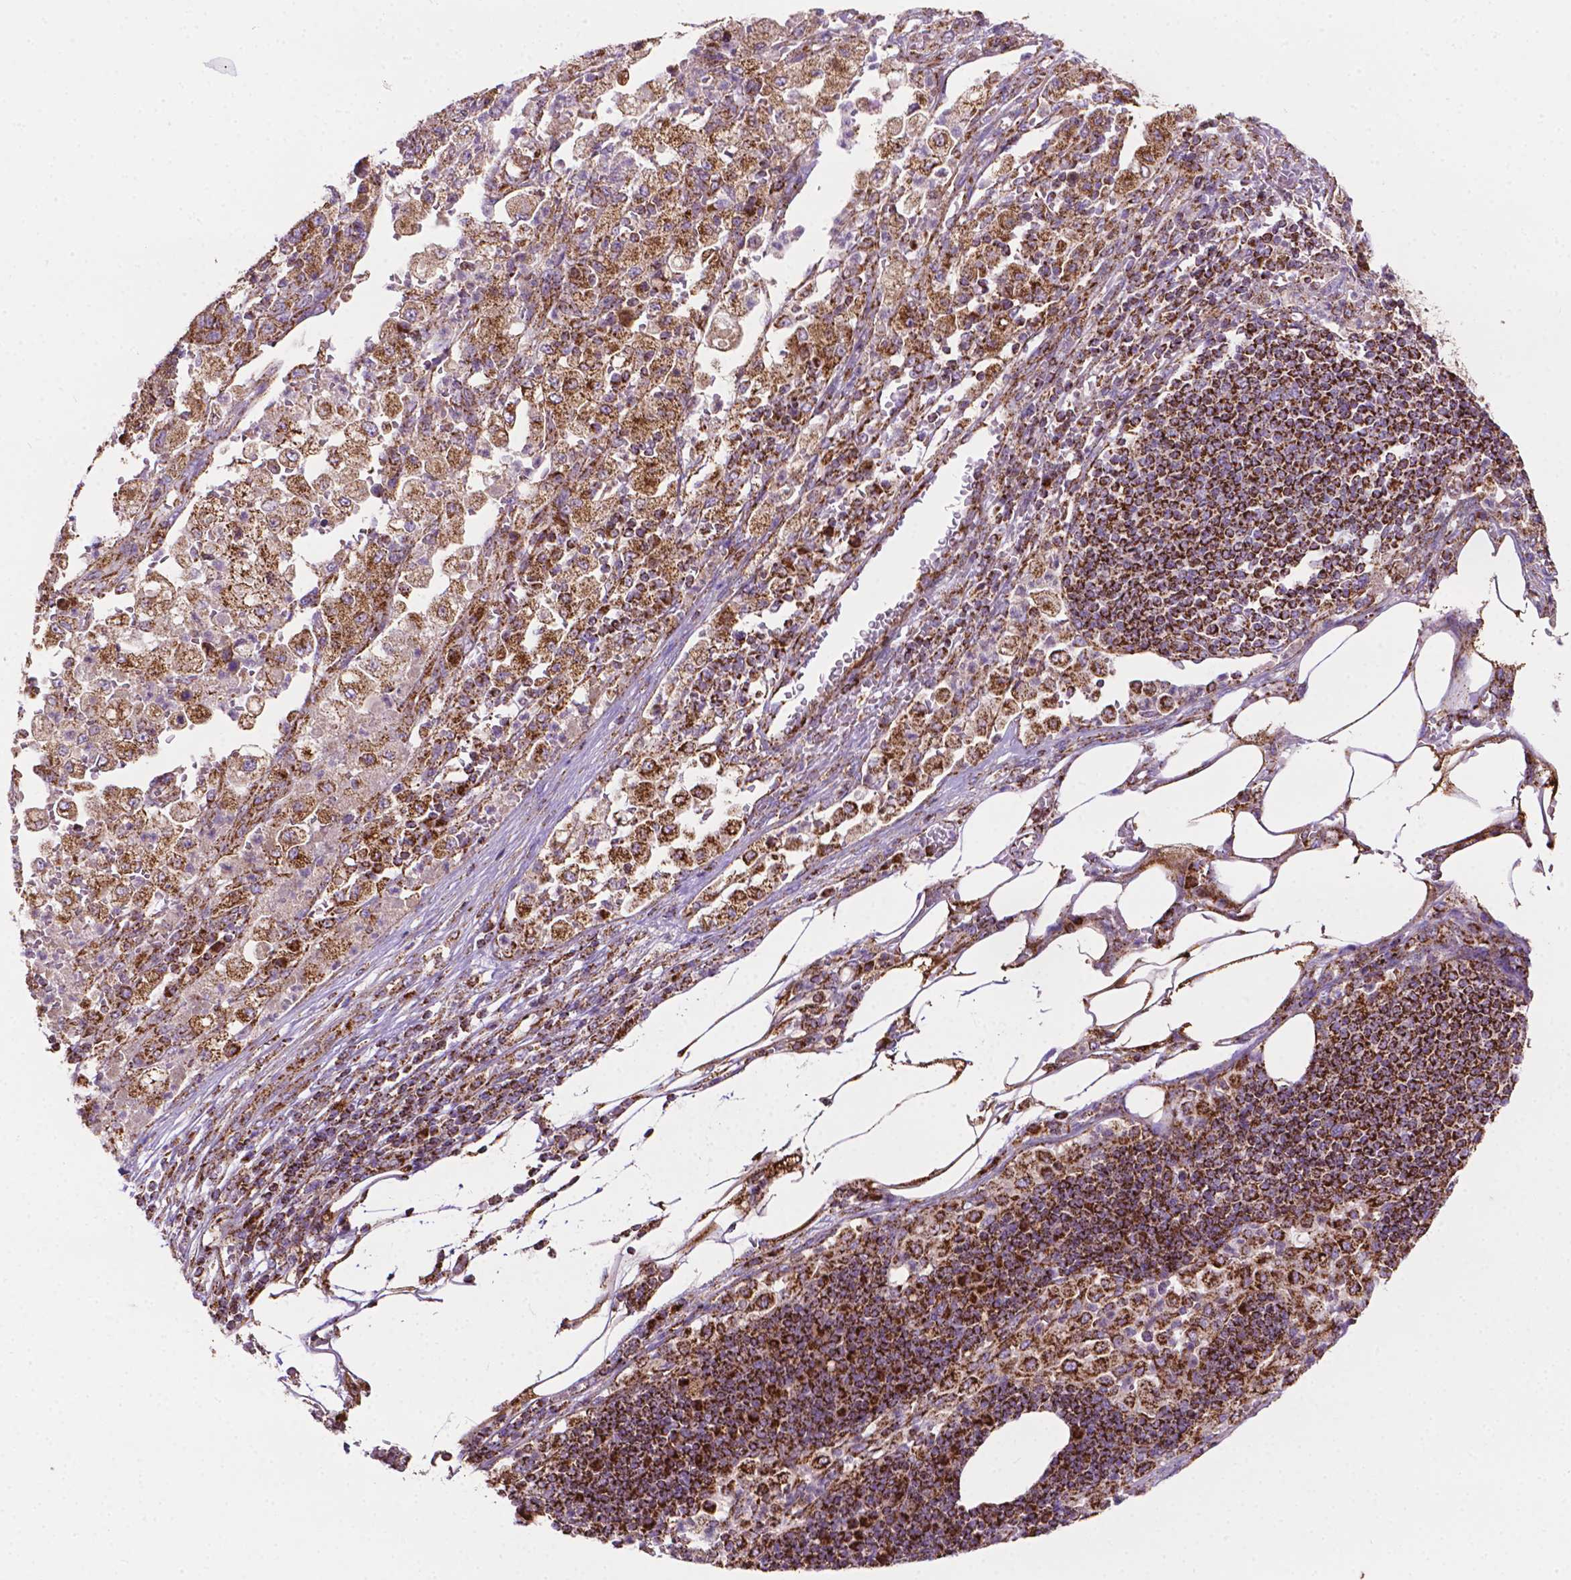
{"staining": {"intensity": "moderate", "quantity": ">75%", "location": "cytoplasmic/membranous"}, "tissue": "pancreatic cancer", "cell_type": "Tumor cells", "image_type": "cancer", "snomed": [{"axis": "morphology", "description": "Adenocarcinoma, NOS"}, {"axis": "topography", "description": "Pancreas"}], "caption": "A micrograph of adenocarcinoma (pancreatic) stained for a protein shows moderate cytoplasmic/membranous brown staining in tumor cells.", "gene": "ILVBL", "patient": {"sex": "female", "age": 61}}